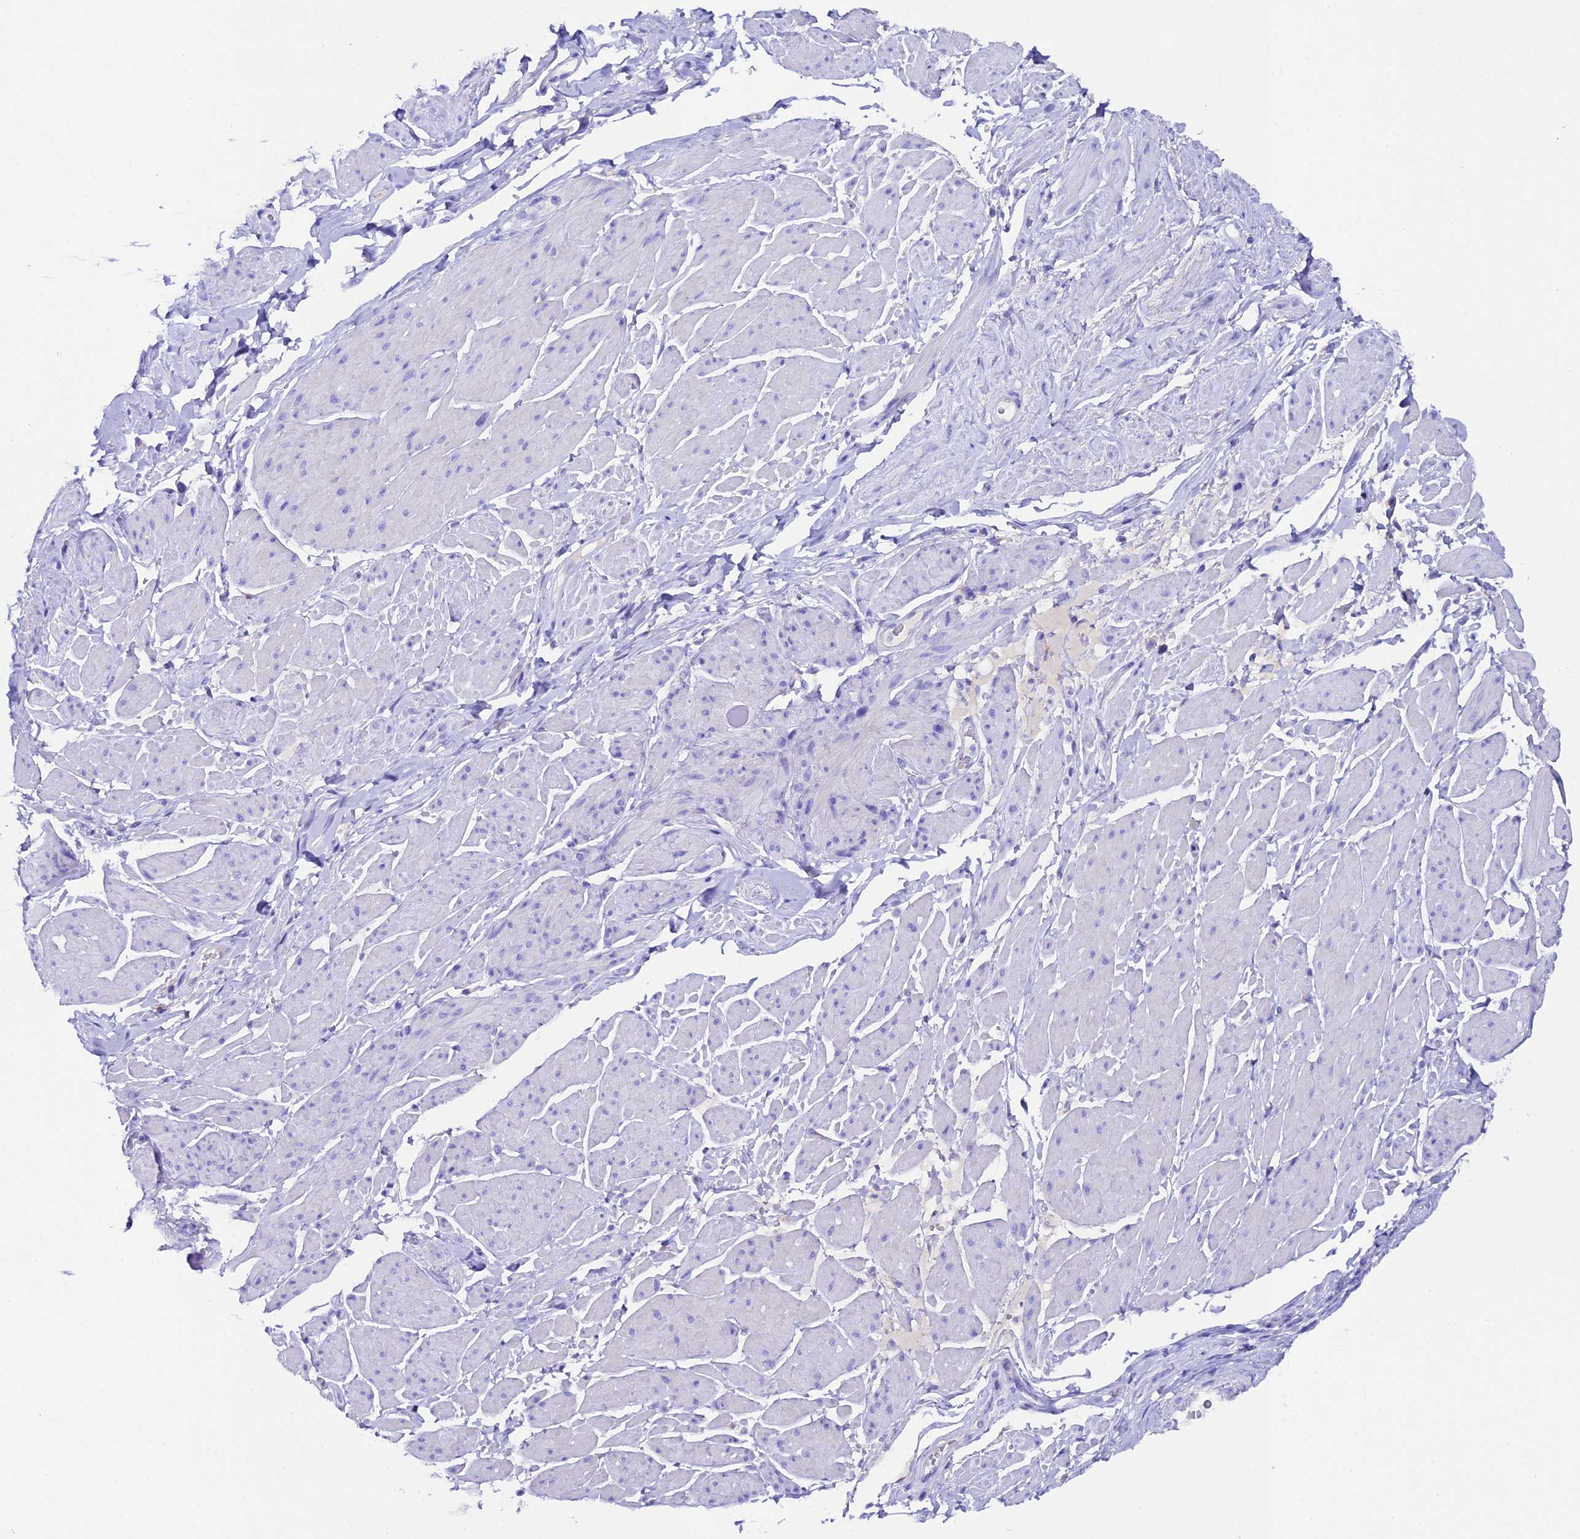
{"staining": {"intensity": "negative", "quantity": "none", "location": "none"}, "tissue": "smooth muscle", "cell_type": "Smooth muscle cells", "image_type": "normal", "snomed": [{"axis": "morphology", "description": "Normal tissue, NOS"}, {"axis": "topography", "description": "Smooth muscle"}, {"axis": "topography", "description": "Peripheral nerve tissue"}], "caption": "The photomicrograph displays no staining of smooth muscle cells in benign smooth muscle.", "gene": "FKBP11", "patient": {"sex": "male", "age": 69}}